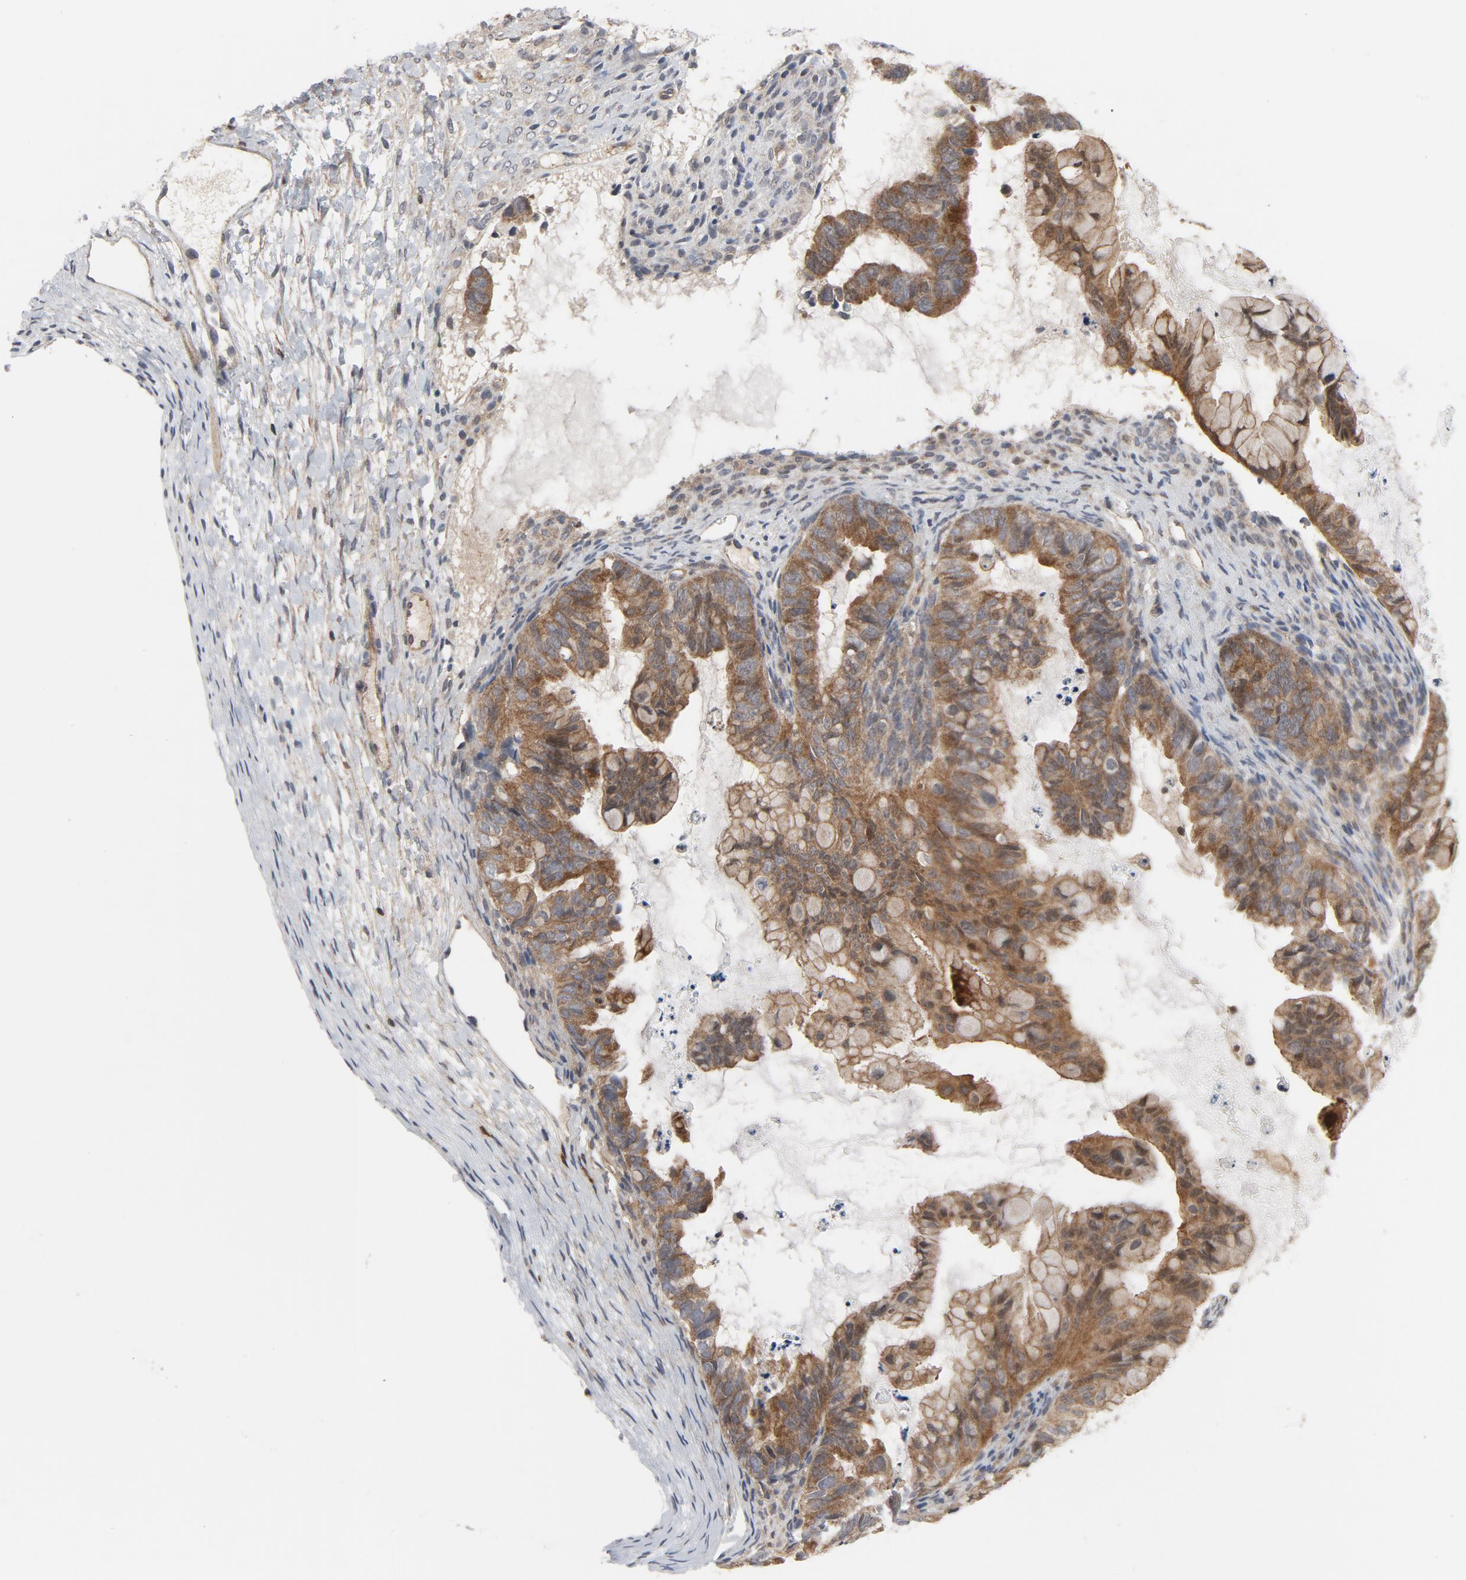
{"staining": {"intensity": "moderate", "quantity": ">75%", "location": "cytoplasmic/membranous"}, "tissue": "ovarian cancer", "cell_type": "Tumor cells", "image_type": "cancer", "snomed": [{"axis": "morphology", "description": "Cystadenocarcinoma, mucinous, NOS"}, {"axis": "topography", "description": "Ovary"}], "caption": "Human ovarian cancer (mucinous cystadenocarcinoma) stained with a brown dye reveals moderate cytoplasmic/membranous positive positivity in about >75% of tumor cells.", "gene": "TRADD", "patient": {"sex": "female", "age": 36}}